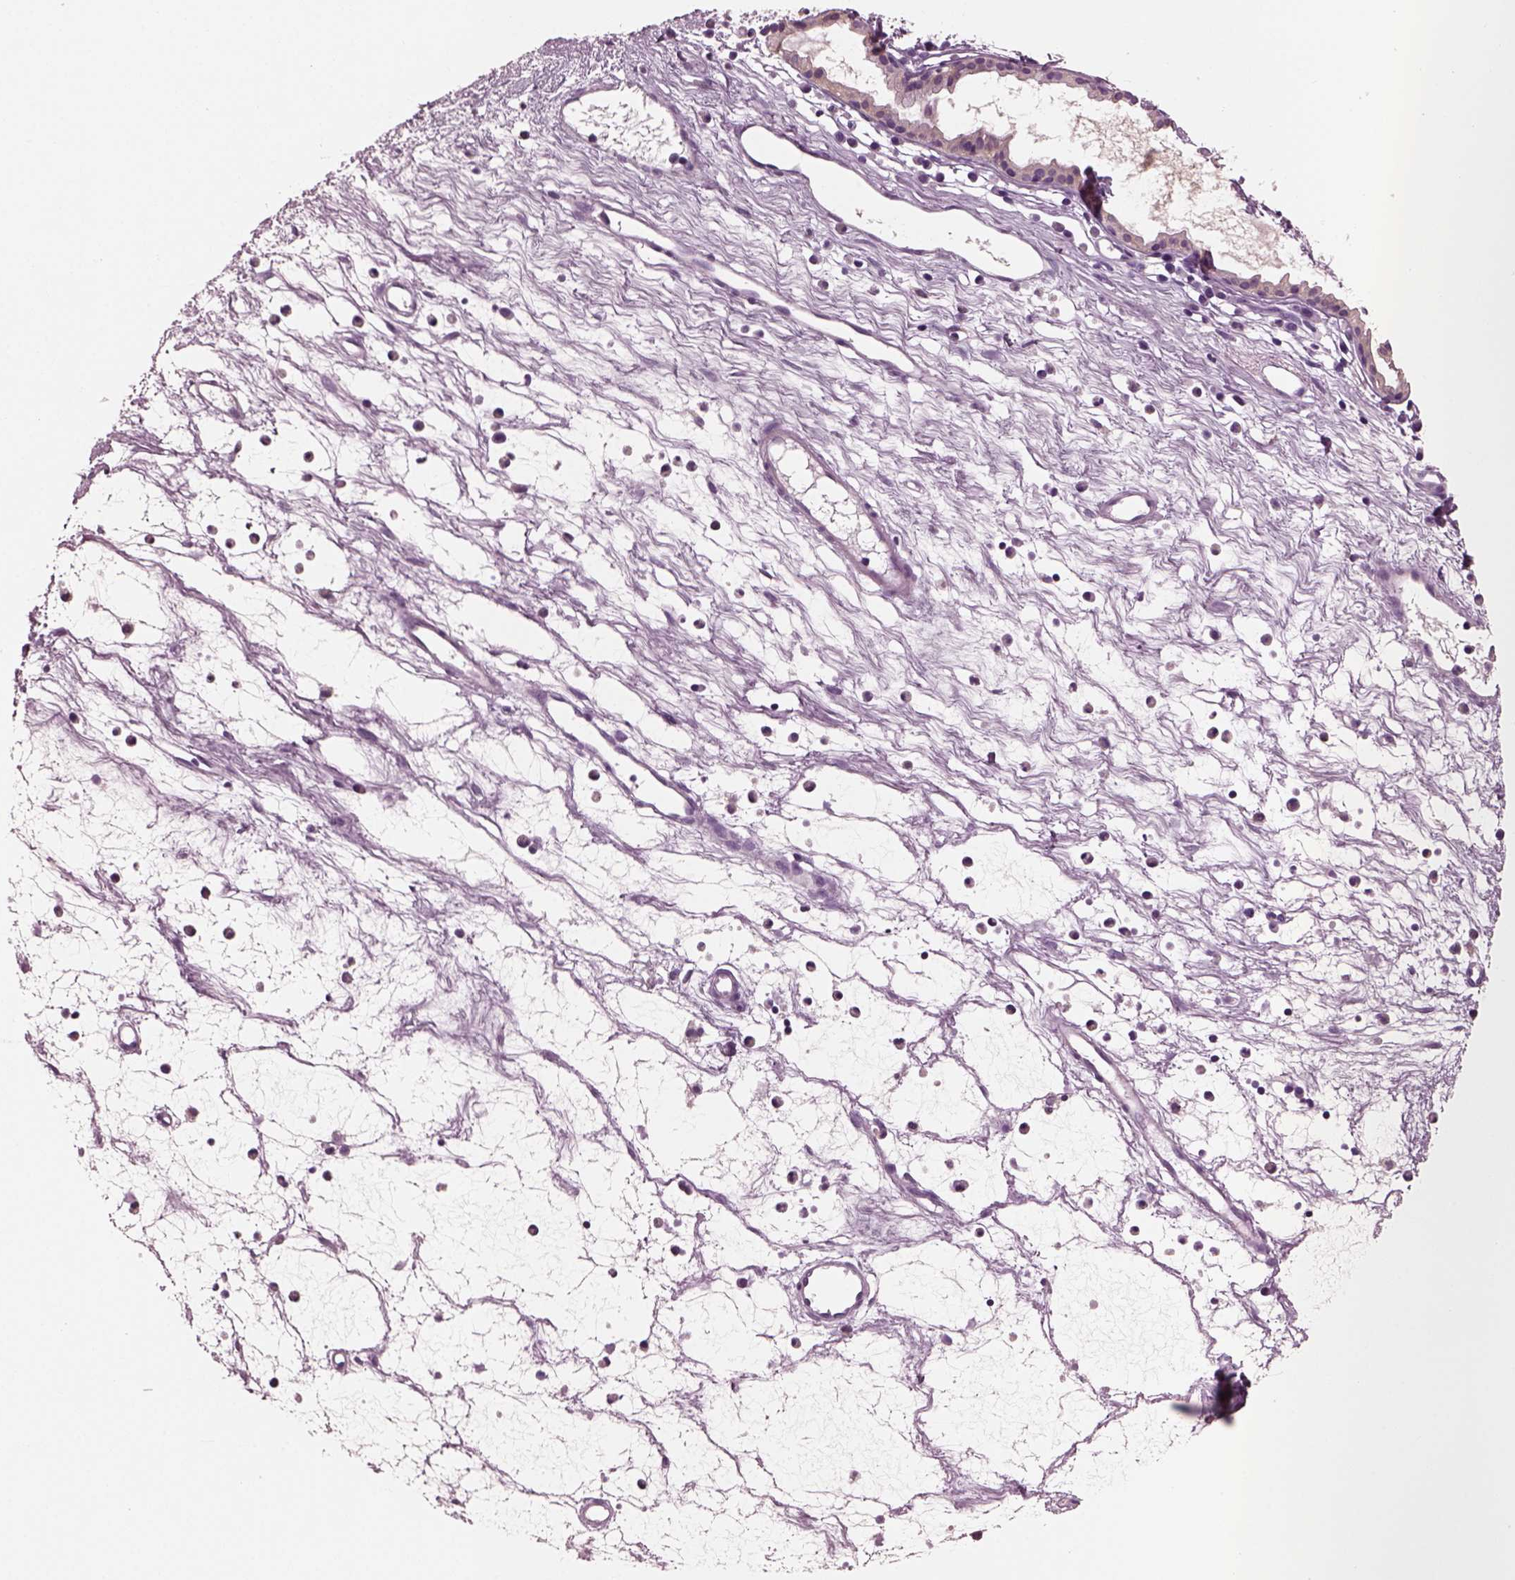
{"staining": {"intensity": "negative", "quantity": "none", "location": "none"}, "tissue": "nasopharynx", "cell_type": "Respiratory epithelial cells", "image_type": "normal", "snomed": [{"axis": "morphology", "description": "Normal tissue, NOS"}, {"axis": "topography", "description": "Nasopharynx"}], "caption": "The histopathology image reveals no staining of respiratory epithelial cells in normal nasopharynx.", "gene": "SHTN1", "patient": {"sex": "male", "age": 77}}